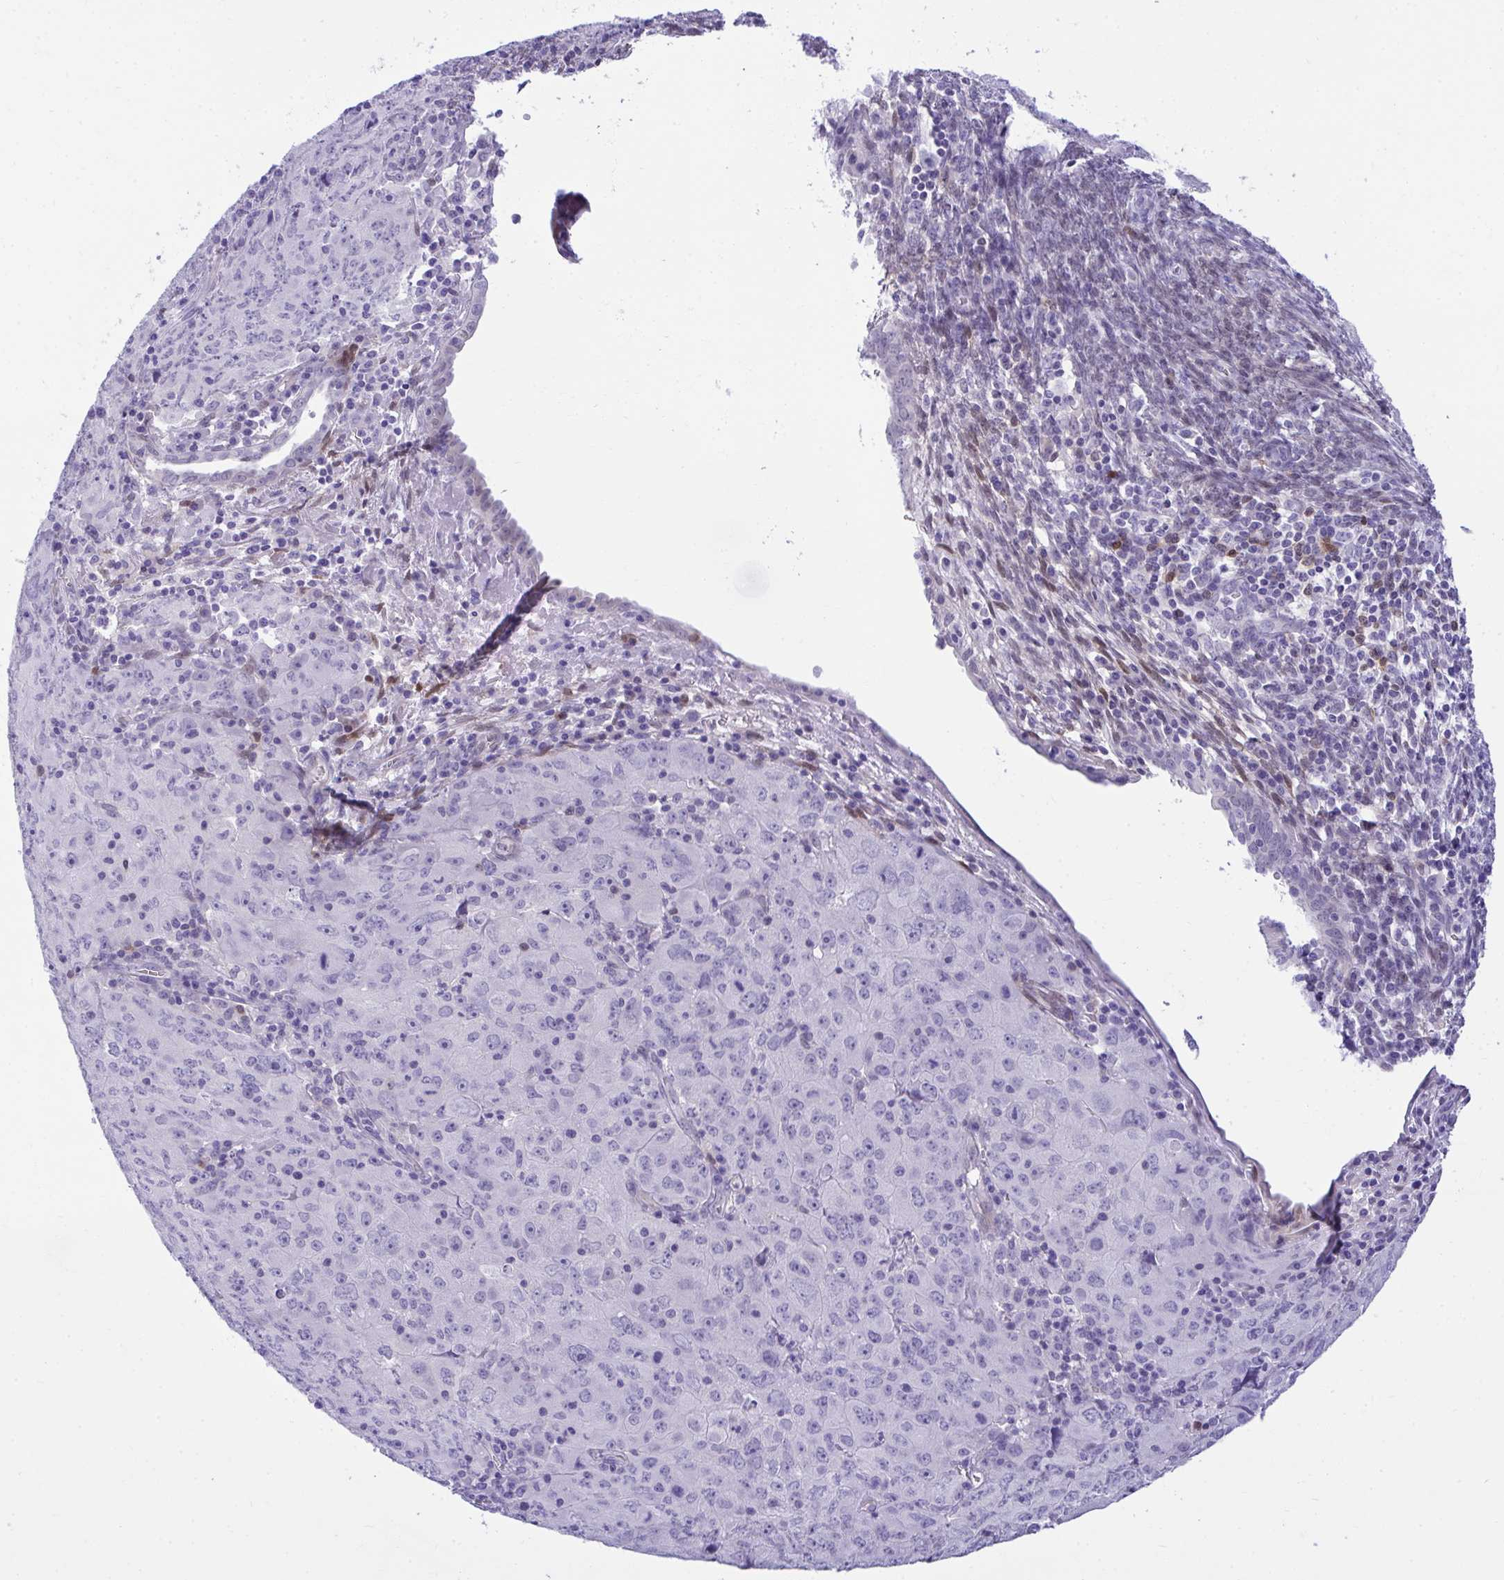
{"staining": {"intensity": "negative", "quantity": "none", "location": "none"}, "tissue": "cervical cancer", "cell_type": "Tumor cells", "image_type": "cancer", "snomed": [{"axis": "morphology", "description": "Adenocarcinoma, NOS"}, {"axis": "topography", "description": "Cervix"}], "caption": "This is an immunohistochemistry histopathology image of human adenocarcinoma (cervical). There is no expression in tumor cells.", "gene": "PGM2L1", "patient": {"sex": "female", "age": 56}}